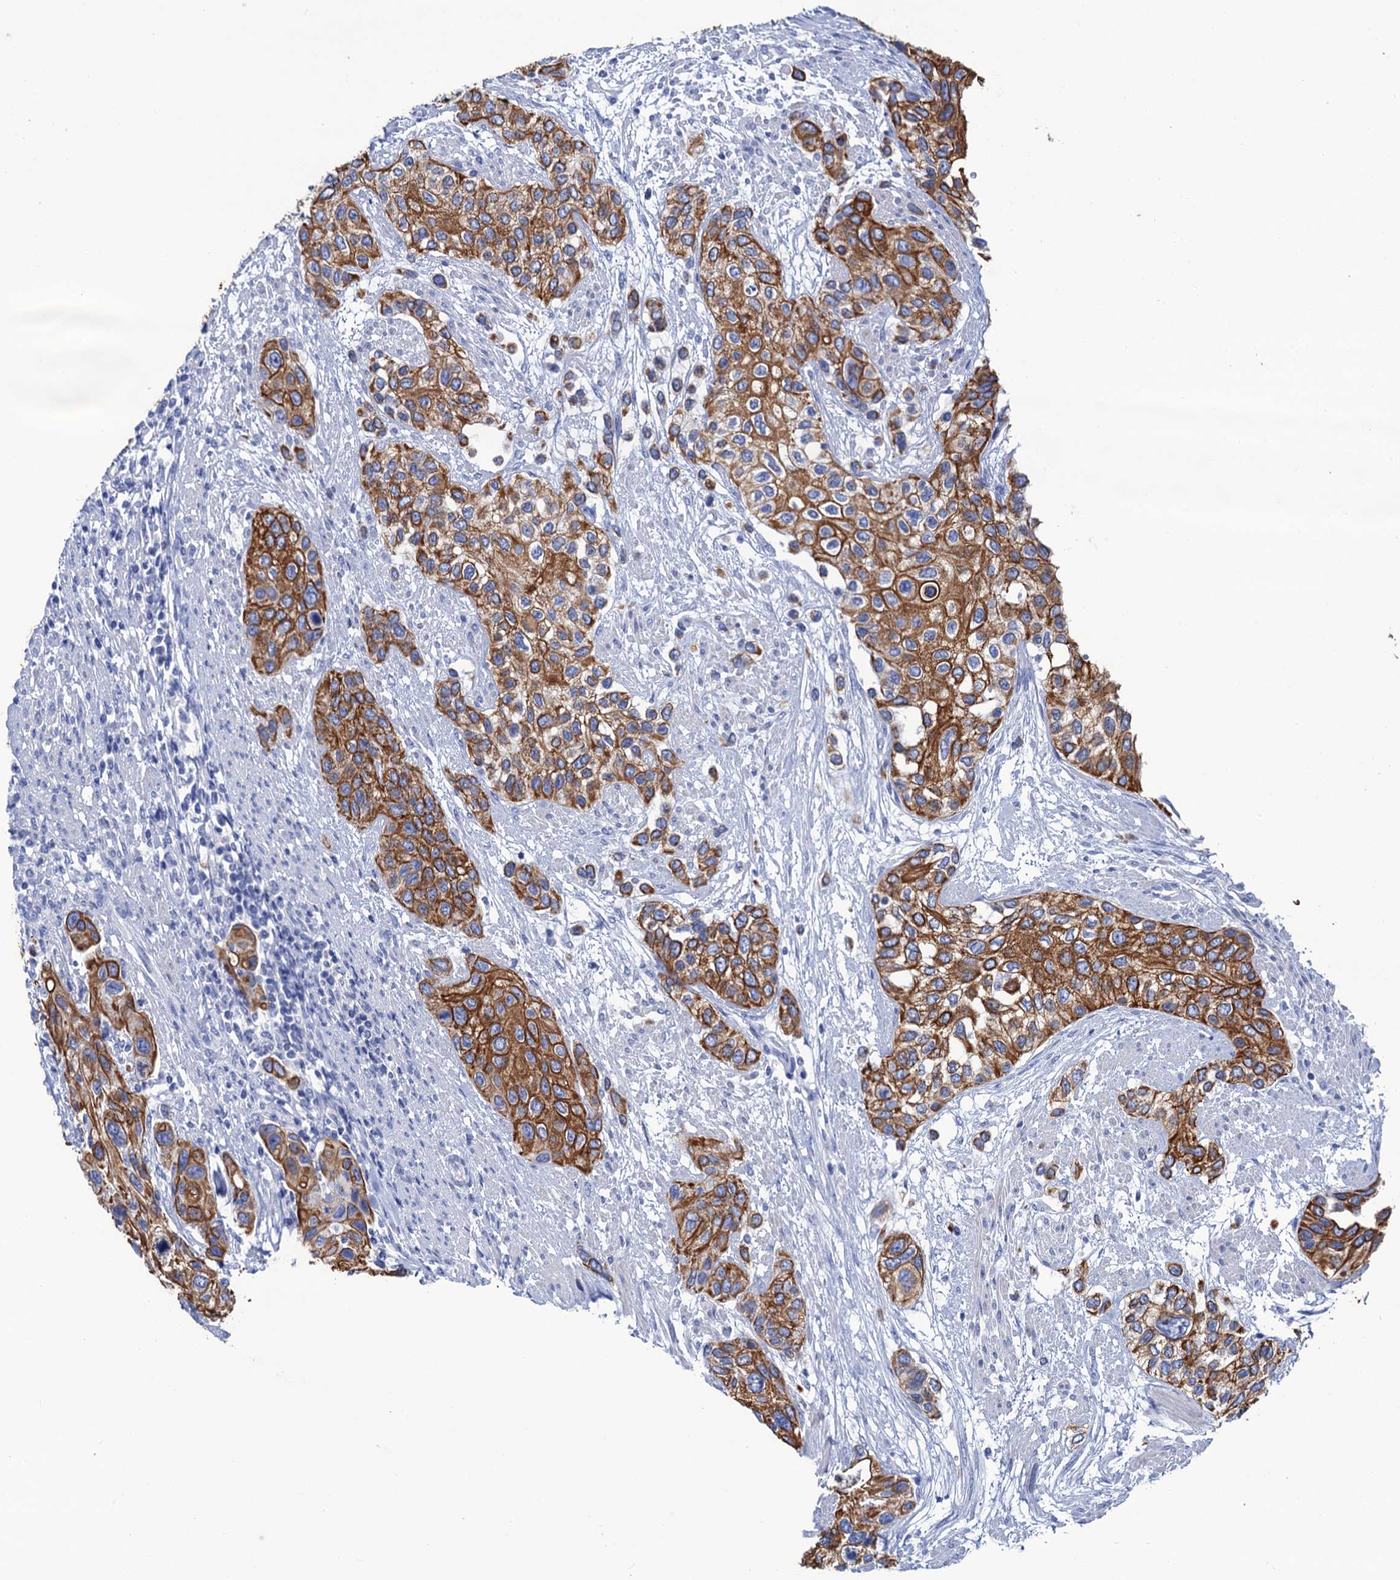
{"staining": {"intensity": "moderate", "quantity": ">75%", "location": "cytoplasmic/membranous"}, "tissue": "urothelial cancer", "cell_type": "Tumor cells", "image_type": "cancer", "snomed": [{"axis": "morphology", "description": "Normal tissue, NOS"}, {"axis": "morphology", "description": "Urothelial carcinoma, High grade"}, {"axis": "topography", "description": "Vascular tissue"}, {"axis": "topography", "description": "Urinary bladder"}], "caption": "Immunohistochemistry of human urothelial carcinoma (high-grade) demonstrates medium levels of moderate cytoplasmic/membranous expression in about >75% of tumor cells.", "gene": "RAB3IP", "patient": {"sex": "female", "age": 56}}